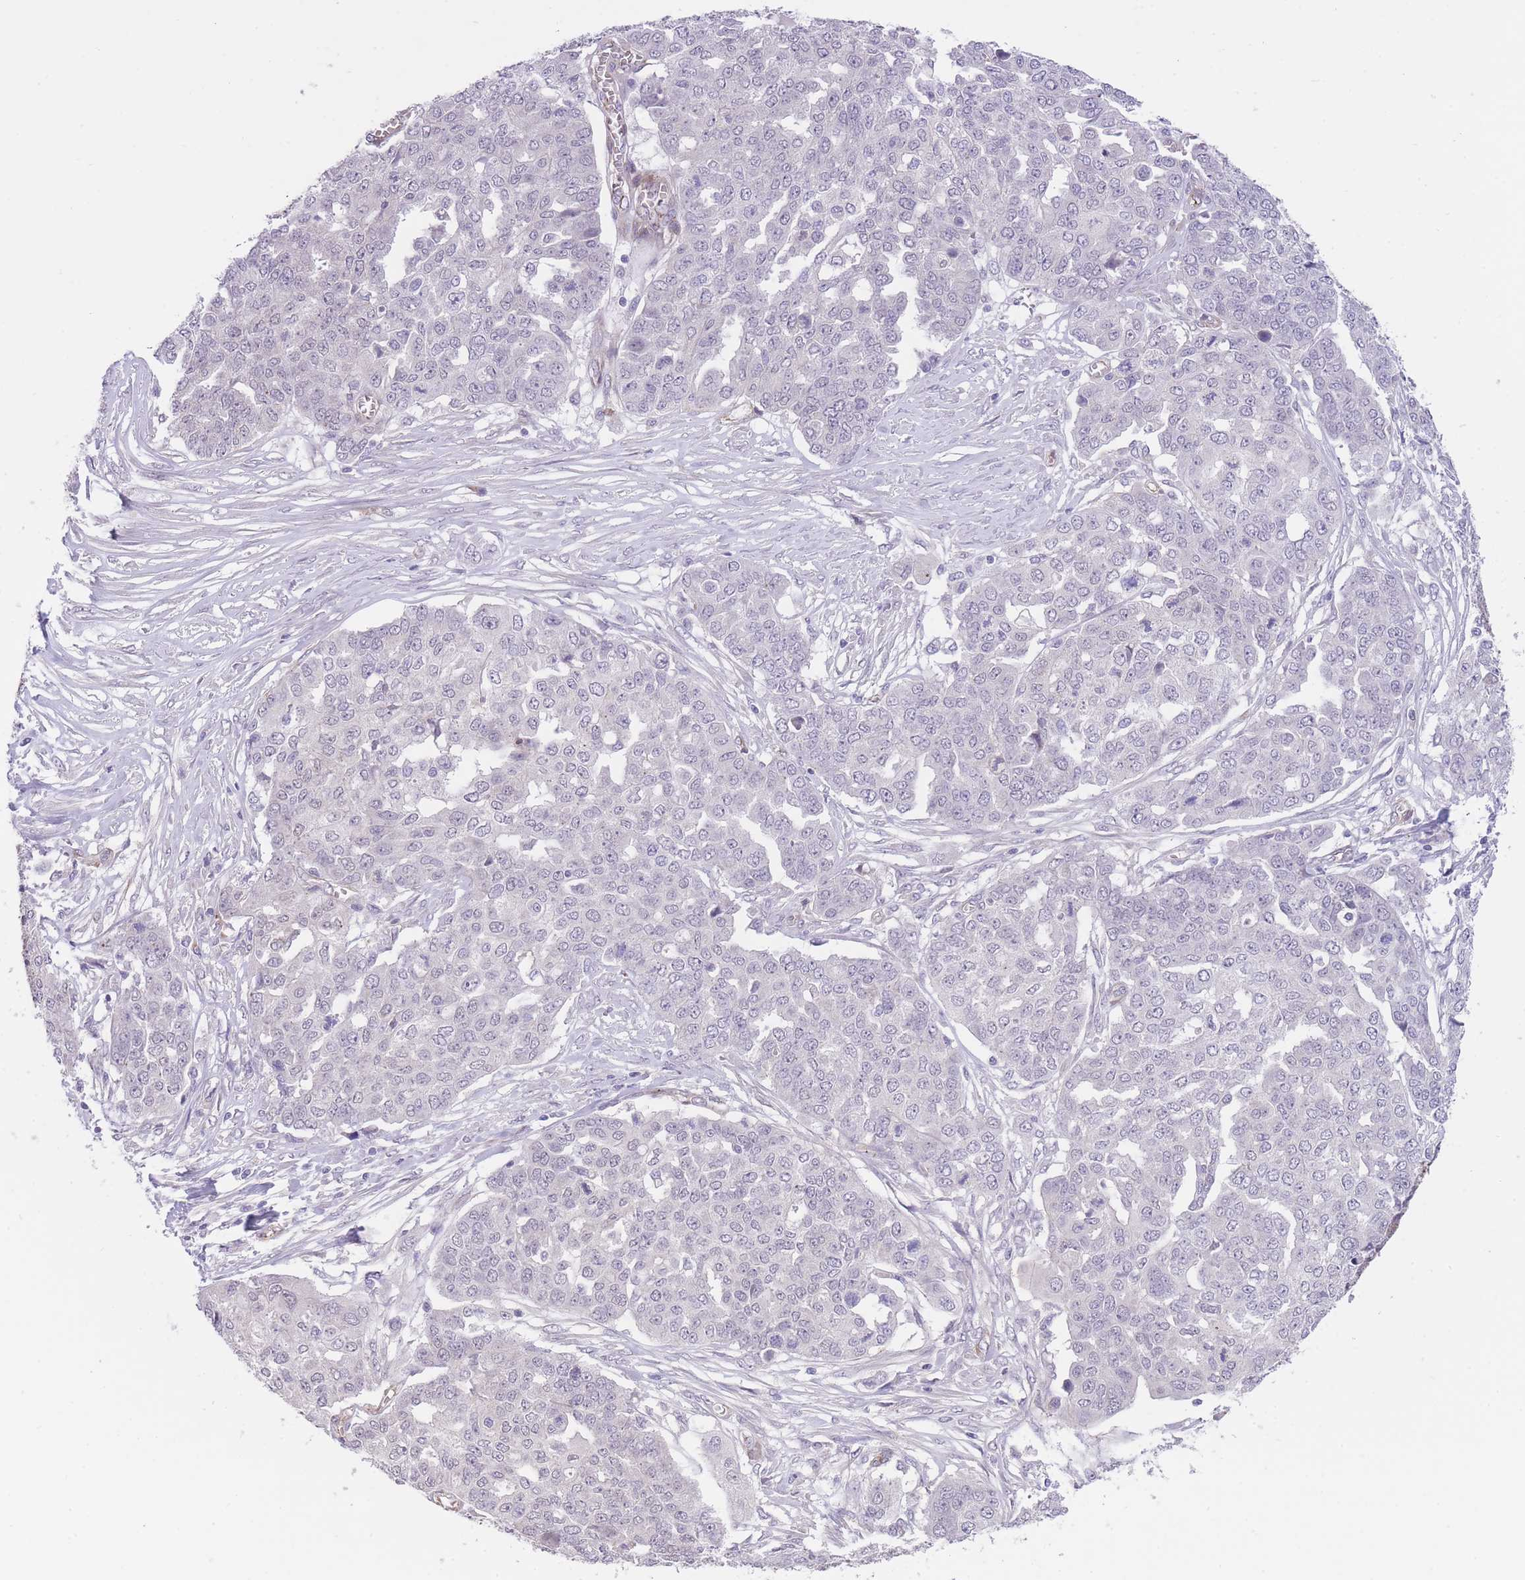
{"staining": {"intensity": "negative", "quantity": "none", "location": "none"}, "tissue": "ovarian cancer", "cell_type": "Tumor cells", "image_type": "cancer", "snomed": [{"axis": "morphology", "description": "Cystadenocarcinoma, serous, NOS"}, {"axis": "topography", "description": "Soft tissue"}, {"axis": "topography", "description": "Ovary"}], "caption": "This is an IHC image of ovarian cancer (serous cystadenocarcinoma). There is no expression in tumor cells.", "gene": "QTRT1", "patient": {"sex": "female", "age": 57}}